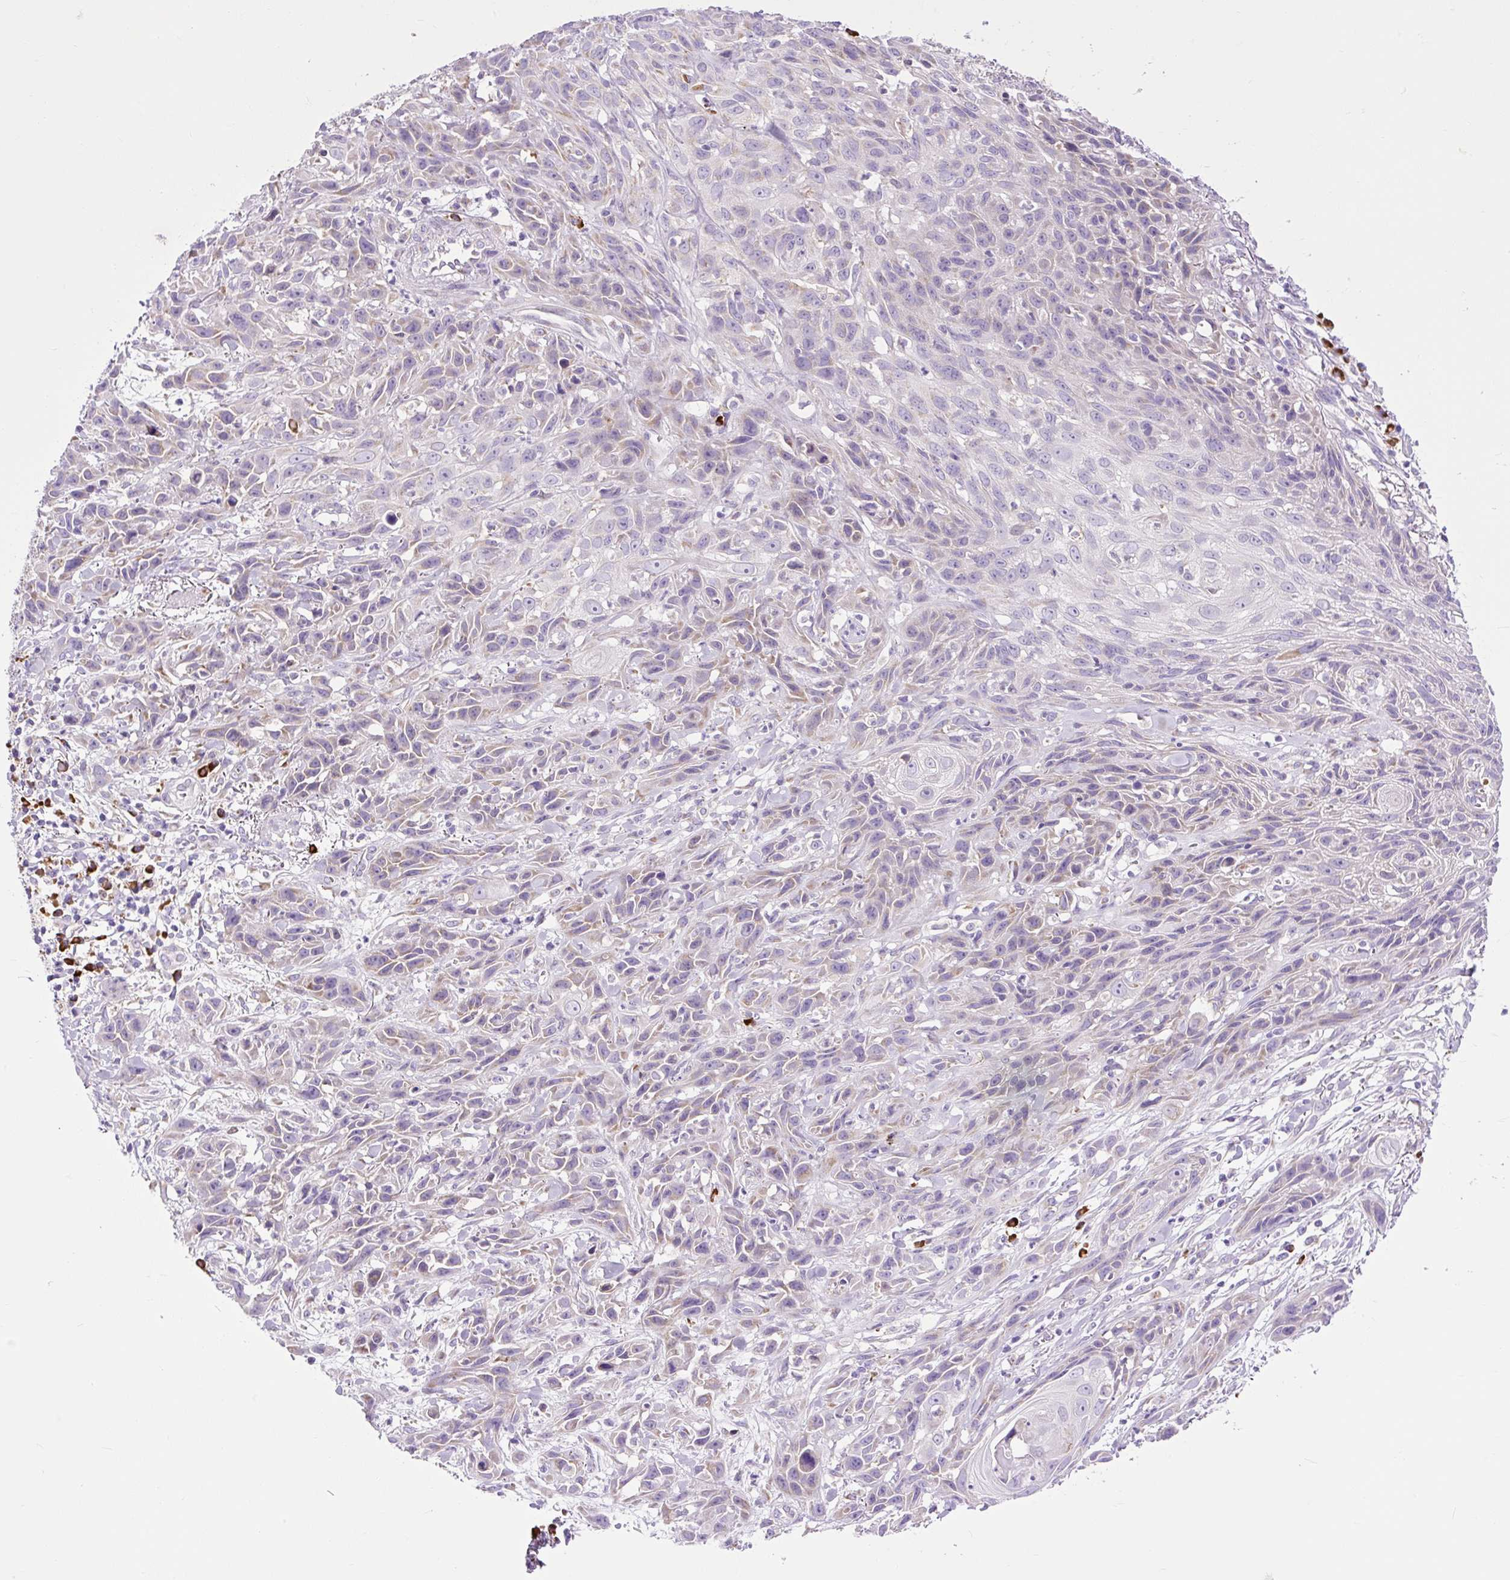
{"staining": {"intensity": "weak", "quantity": "25%-75%", "location": "cytoplasmic/membranous"}, "tissue": "skin cancer", "cell_type": "Tumor cells", "image_type": "cancer", "snomed": [{"axis": "morphology", "description": "Squamous cell carcinoma, NOS"}, {"axis": "topography", "description": "Skin"}, {"axis": "topography", "description": "Vulva"}], "caption": "An IHC photomicrograph of neoplastic tissue is shown. Protein staining in brown highlights weak cytoplasmic/membranous positivity in skin cancer (squamous cell carcinoma) within tumor cells. (Stains: DAB (3,3'-diaminobenzidine) in brown, nuclei in blue, Microscopy: brightfield microscopy at high magnification).", "gene": "DDOST", "patient": {"sex": "female", "age": 83}}